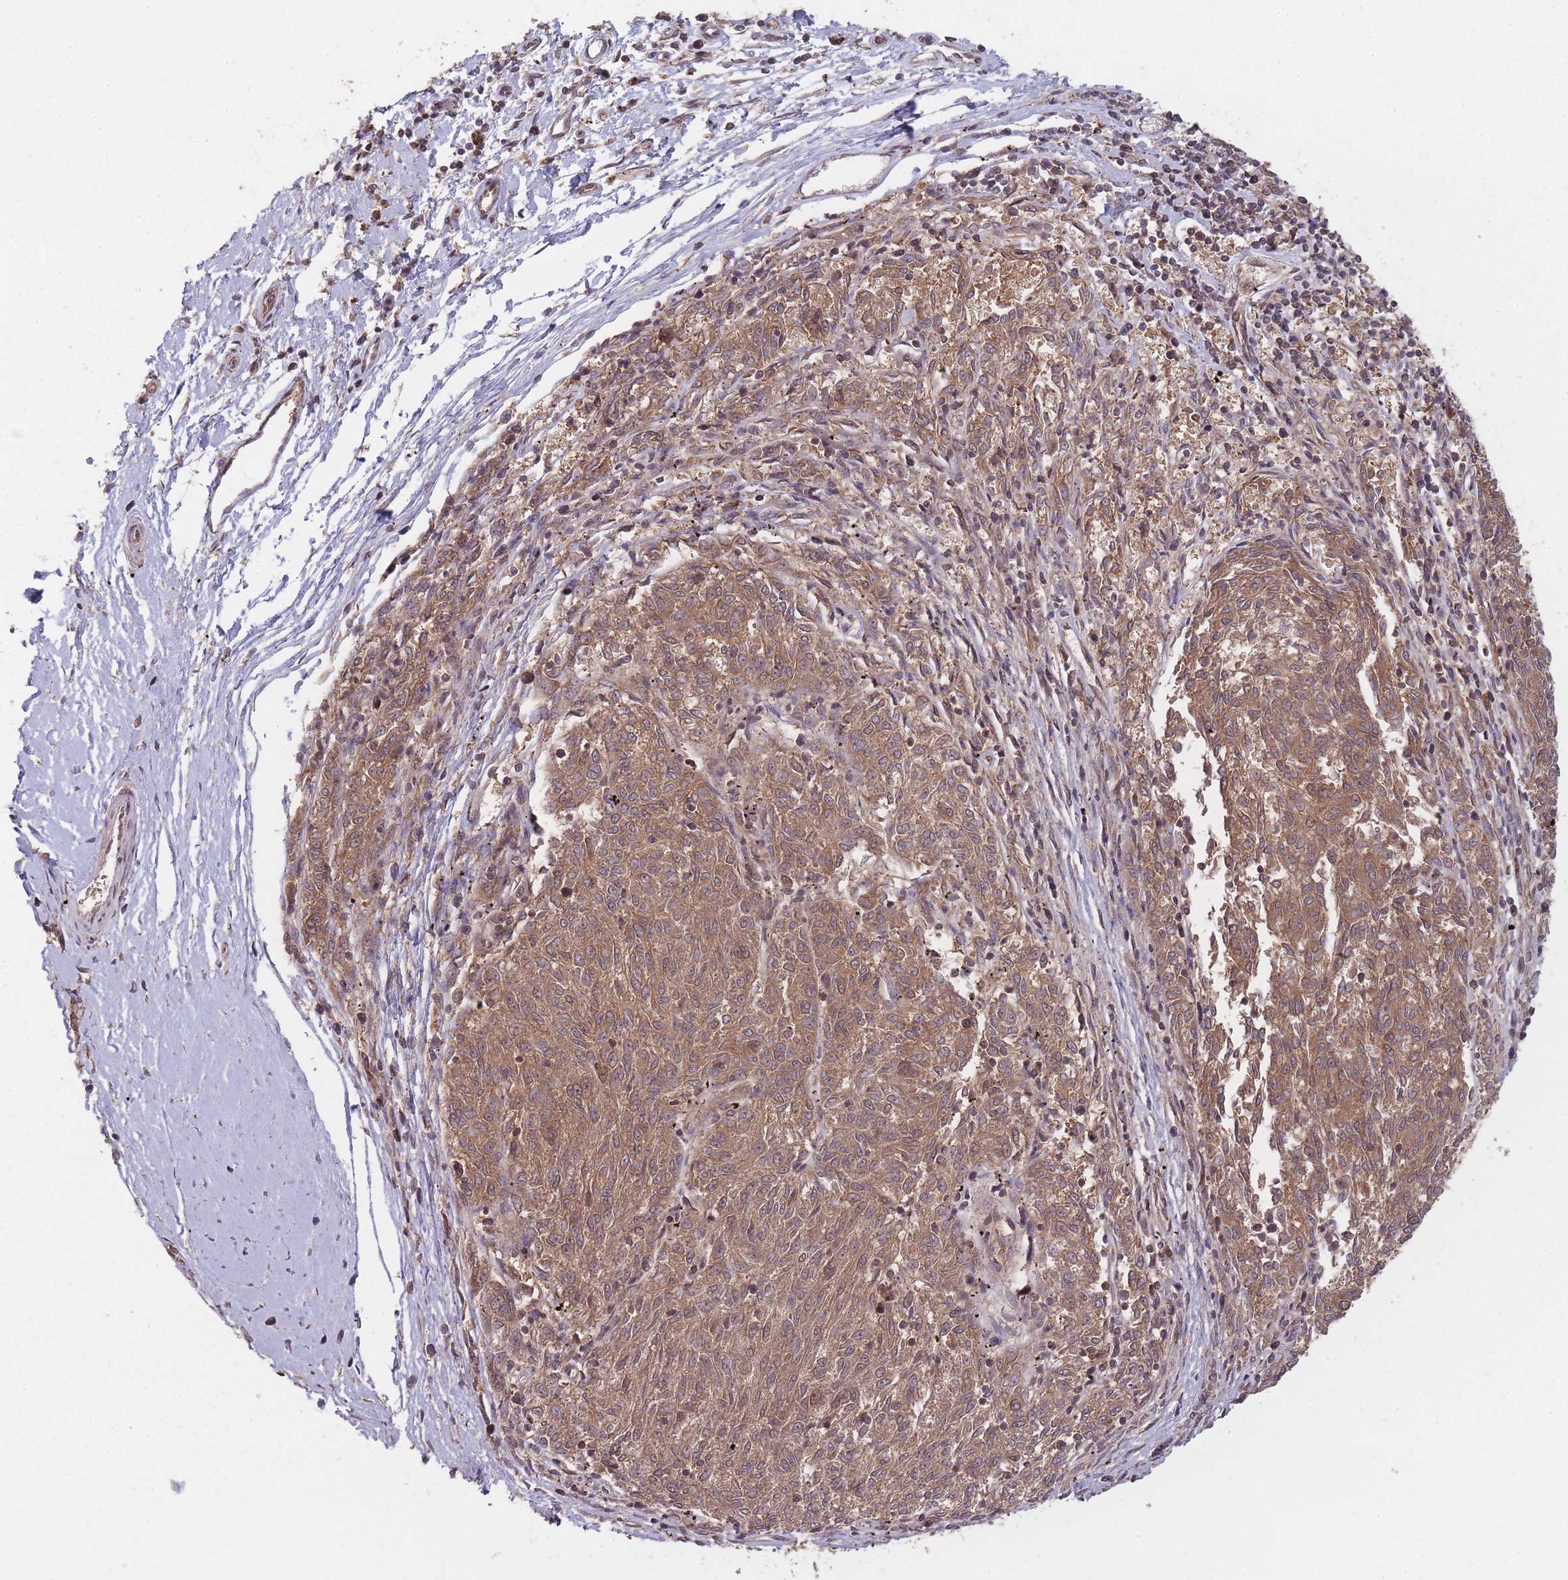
{"staining": {"intensity": "moderate", "quantity": ">75%", "location": "cytoplasmic/membranous"}, "tissue": "melanoma", "cell_type": "Tumor cells", "image_type": "cancer", "snomed": [{"axis": "morphology", "description": "Malignant melanoma, NOS"}, {"axis": "topography", "description": "Skin"}], "caption": "Protein positivity by immunohistochemistry (IHC) shows moderate cytoplasmic/membranous expression in approximately >75% of tumor cells in melanoma.", "gene": "PPP6R3", "patient": {"sex": "female", "age": 72}}